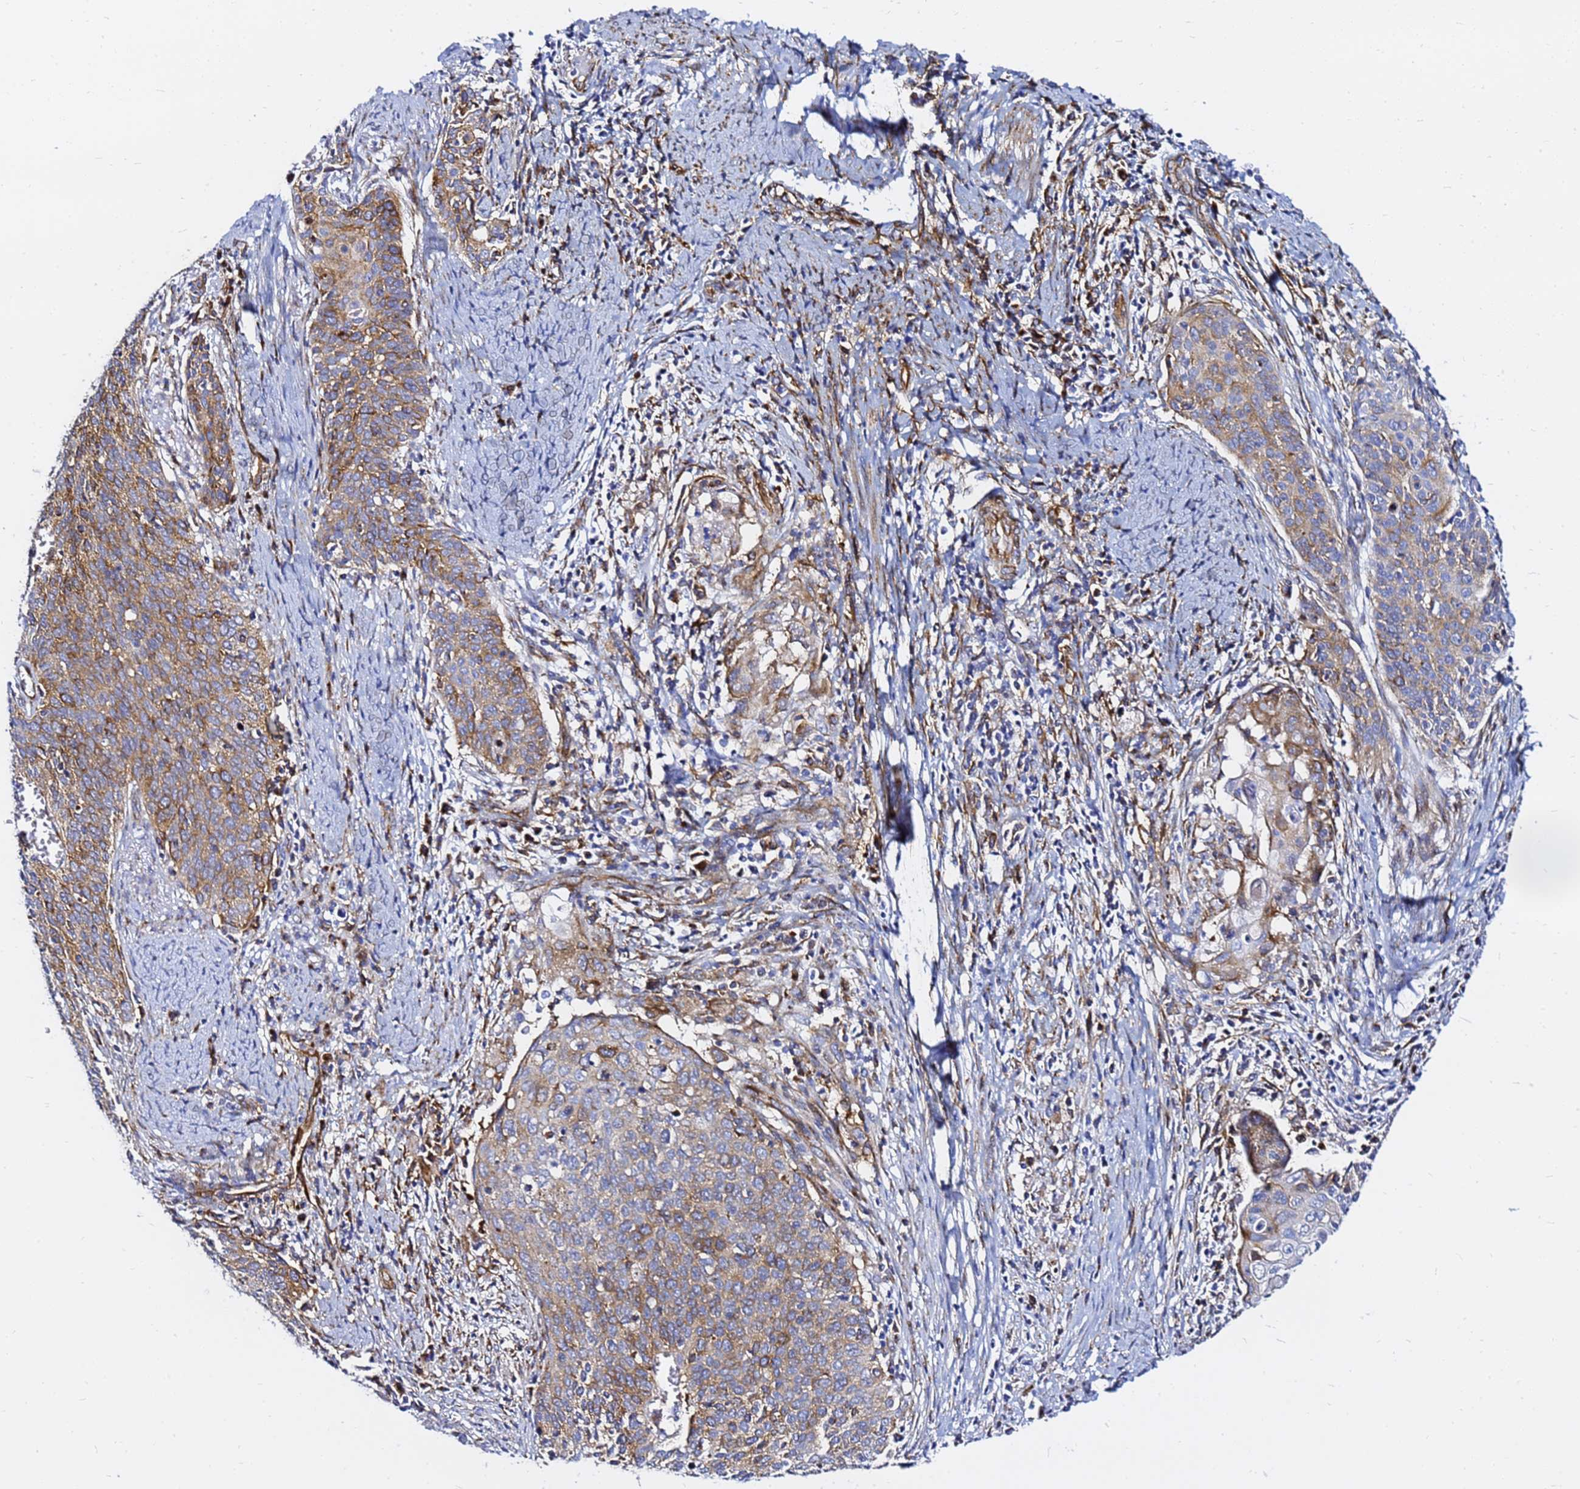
{"staining": {"intensity": "strong", "quantity": "25%-75%", "location": "cytoplasmic/membranous"}, "tissue": "cervical cancer", "cell_type": "Tumor cells", "image_type": "cancer", "snomed": [{"axis": "morphology", "description": "Squamous cell carcinoma, NOS"}, {"axis": "topography", "description": "Cervix"}], "caption": "A brown stain labels strong cytoplasmic/membranous staining of a protein in human cervical squamous cell carcinoma tumor cells.", "gene": "TUBA8", "patient": {"sex": "female", "age": 39}}